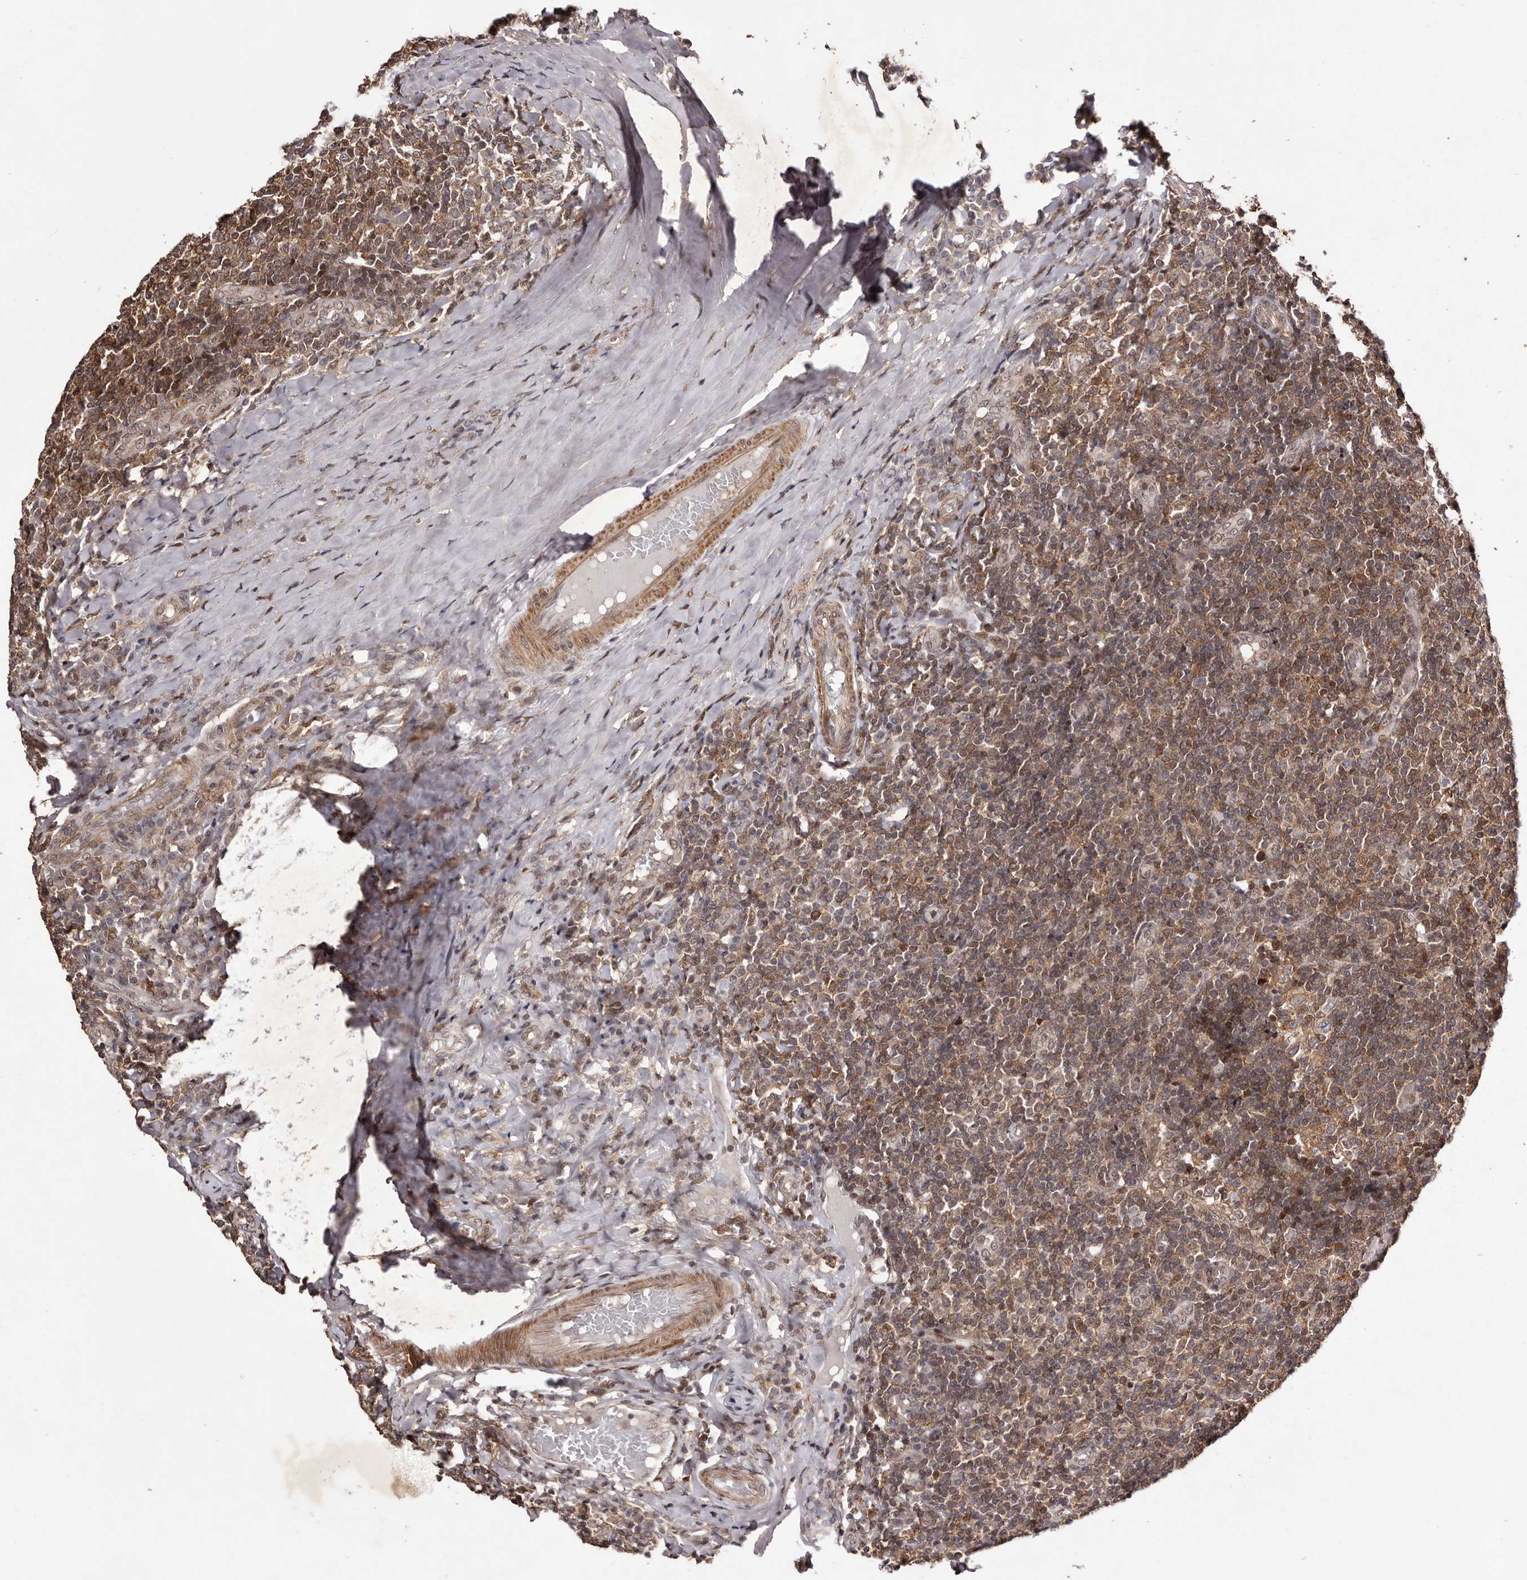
{"staining": {"intensity": "moderate", "quantity": "25%-75%", "location": "cytoplasmic/membranous,nuclear"}, "tissue": "tonsil", "cell_type": "Germinal center cells", "image_type": "normal", "snomed": [{"axis": "morphology", "description": "Normal tissue, NOS"}, {"axis": "topography", "description": "Tonsil"}], "caption": "The immunohistochemical stain labels moderate cytoplasmic/membranous,nuclear expression in germinal center cells of normal tonsil.", "gene": "FBXO5", "patient": {"sex": "female", "age": 19}}